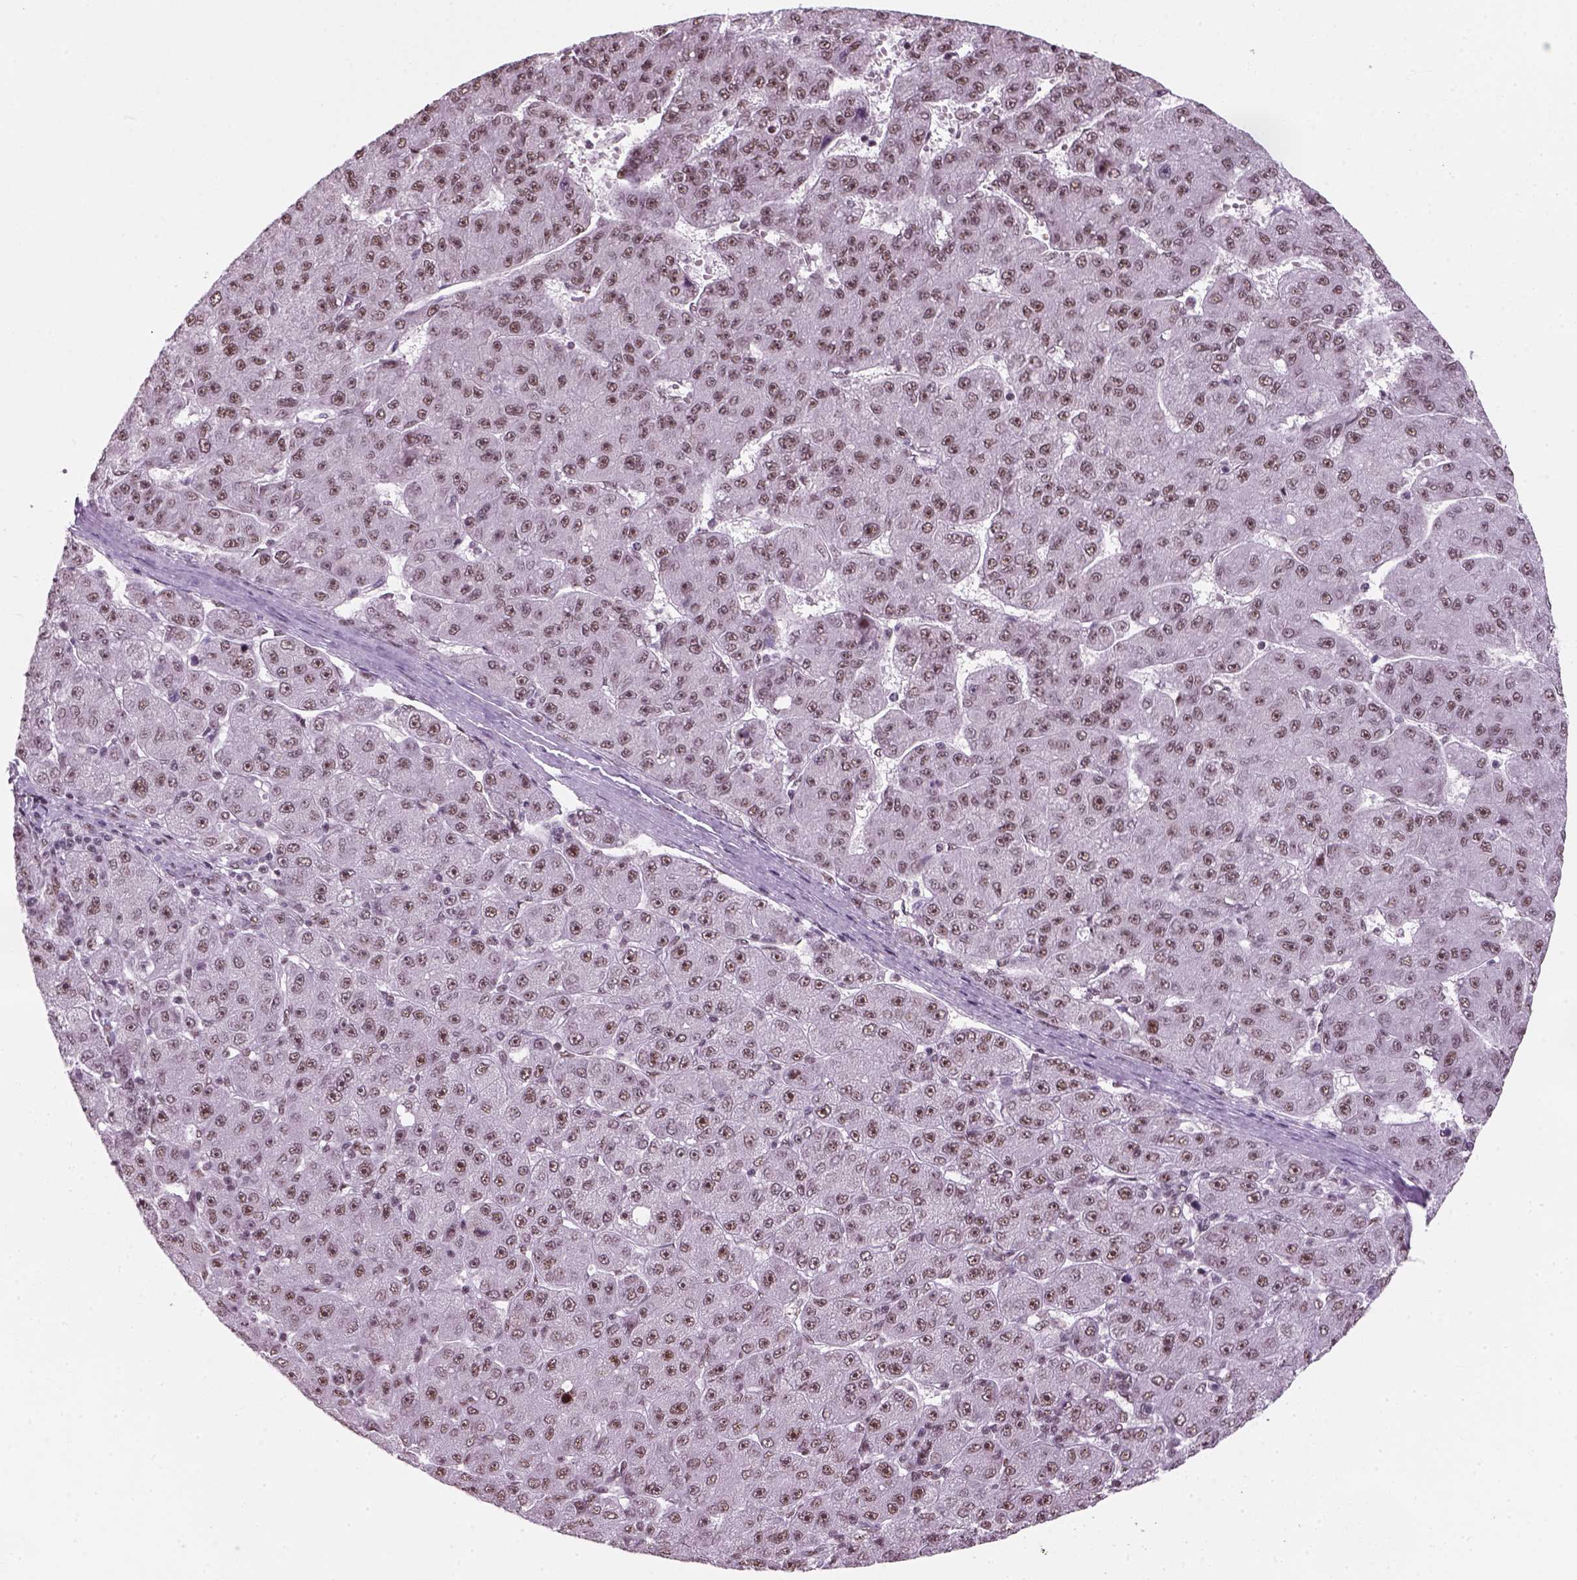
{"staining": {"intensity": "weak", "quantity": ">75%", "location": "nuclear"}, "tissue": "liver cancer", "cell_type": "Tumor cells", "image_type": "cancer", "snomed": [{"axis": "morphology", "description": "Carcinoma, Hepatocellular, NOS"}, {"axis": "topography", "description": "Liver"}], "caption": "Immunohistochemical staining of hepatocellular carcinoma (liver) reveals low levels of weak nuclear staining in about >75% of tumor cells.", "gene": "GTF2F1", "patient": {"sex": "male", "age": 67}}